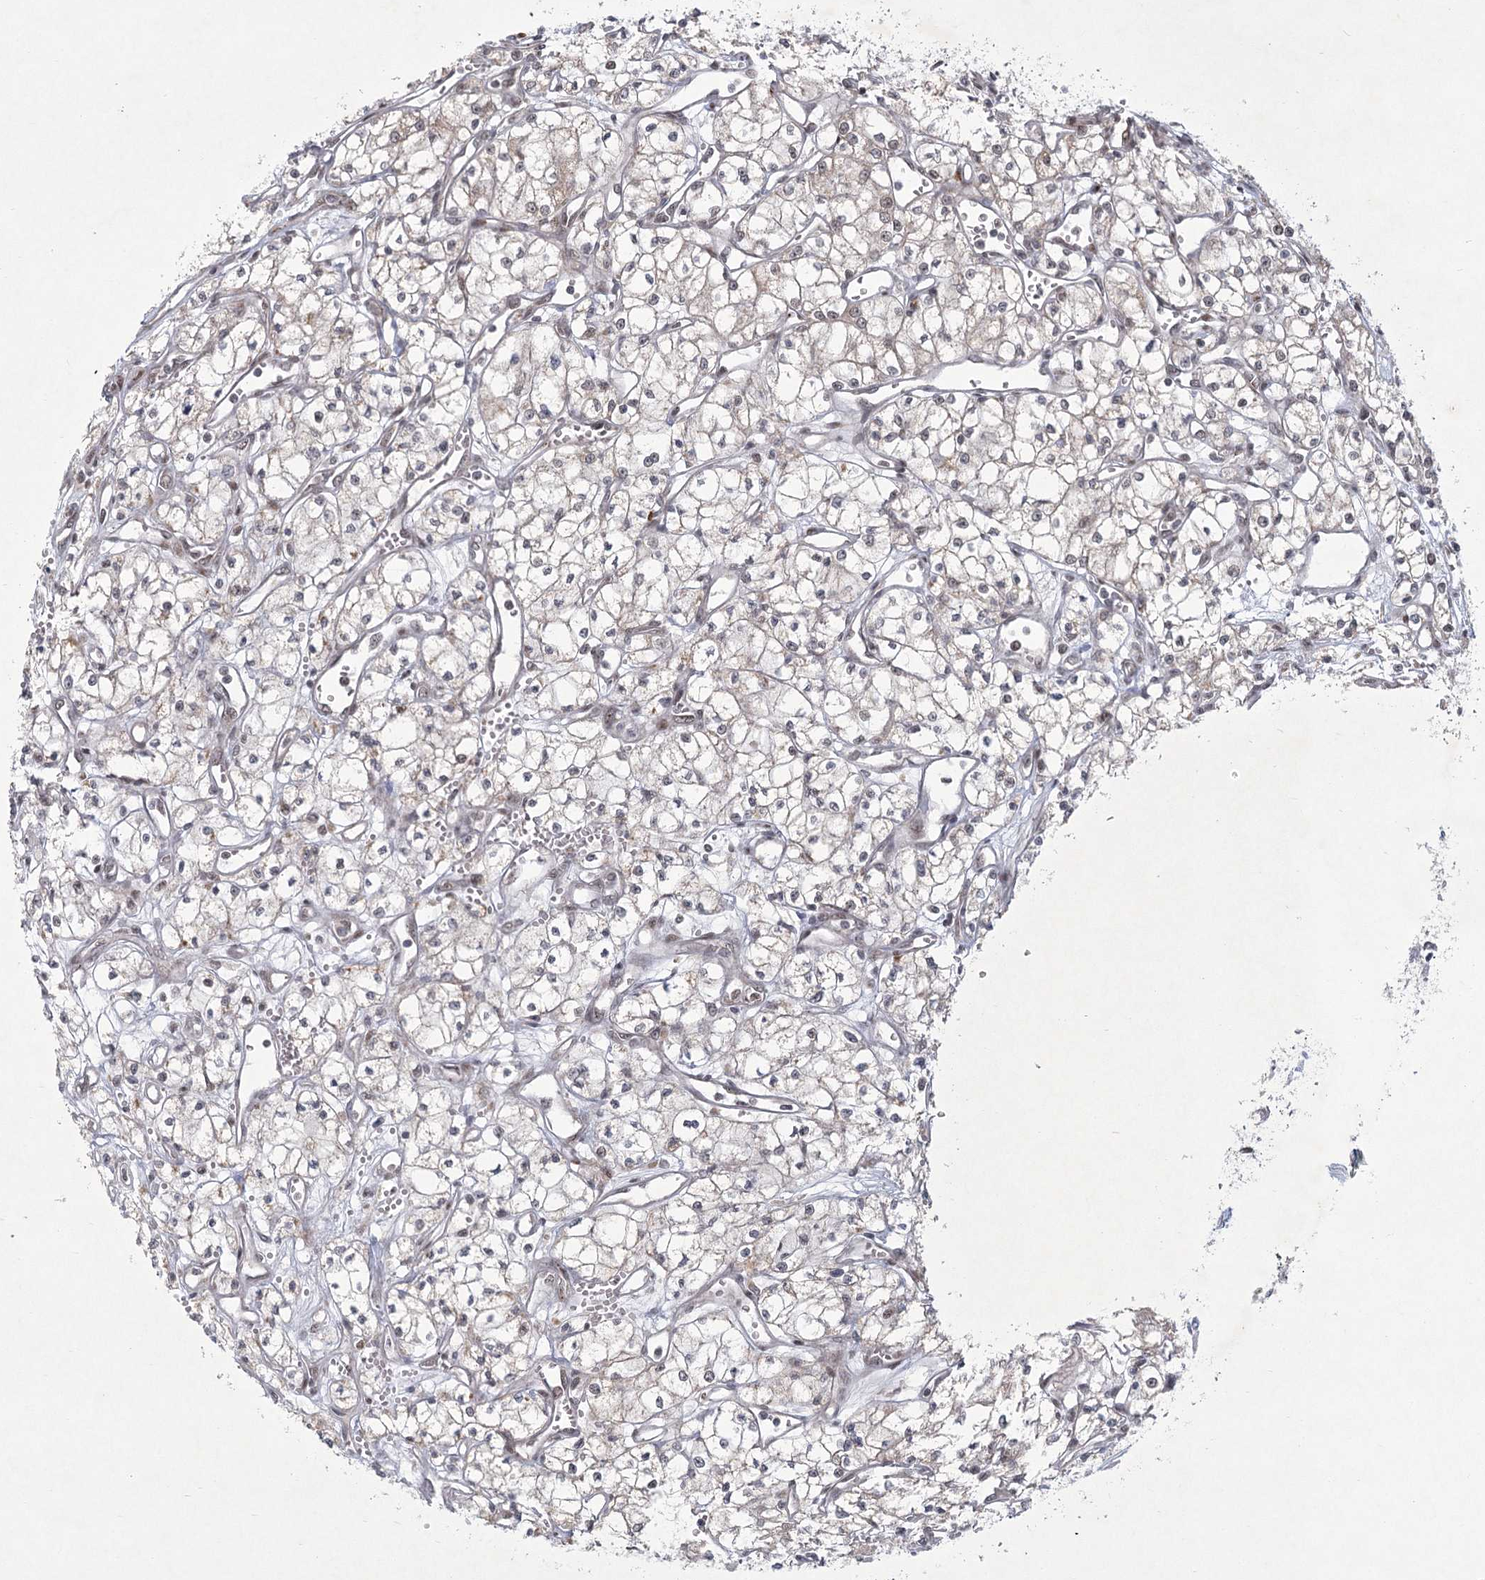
{"staining": {"intensity": "weak", "quantity": ">75%", "location": "nuclear"}, "tissue": "renal cancer", "cell_type": "Tumor cells", "image_type": "cancer", "snomed": [{"axis": "morphology", "description": "Adenocarcinoma, NOS"}, {"axis": "topography", "description": "Kidney"}], "caption": "The image exhibits a brown stain indicating the presence of a protein in the nuclear of tumor cells in renal cancer.", "gene": "CIB4", "patient": {"sex": "male", "age": 59}}